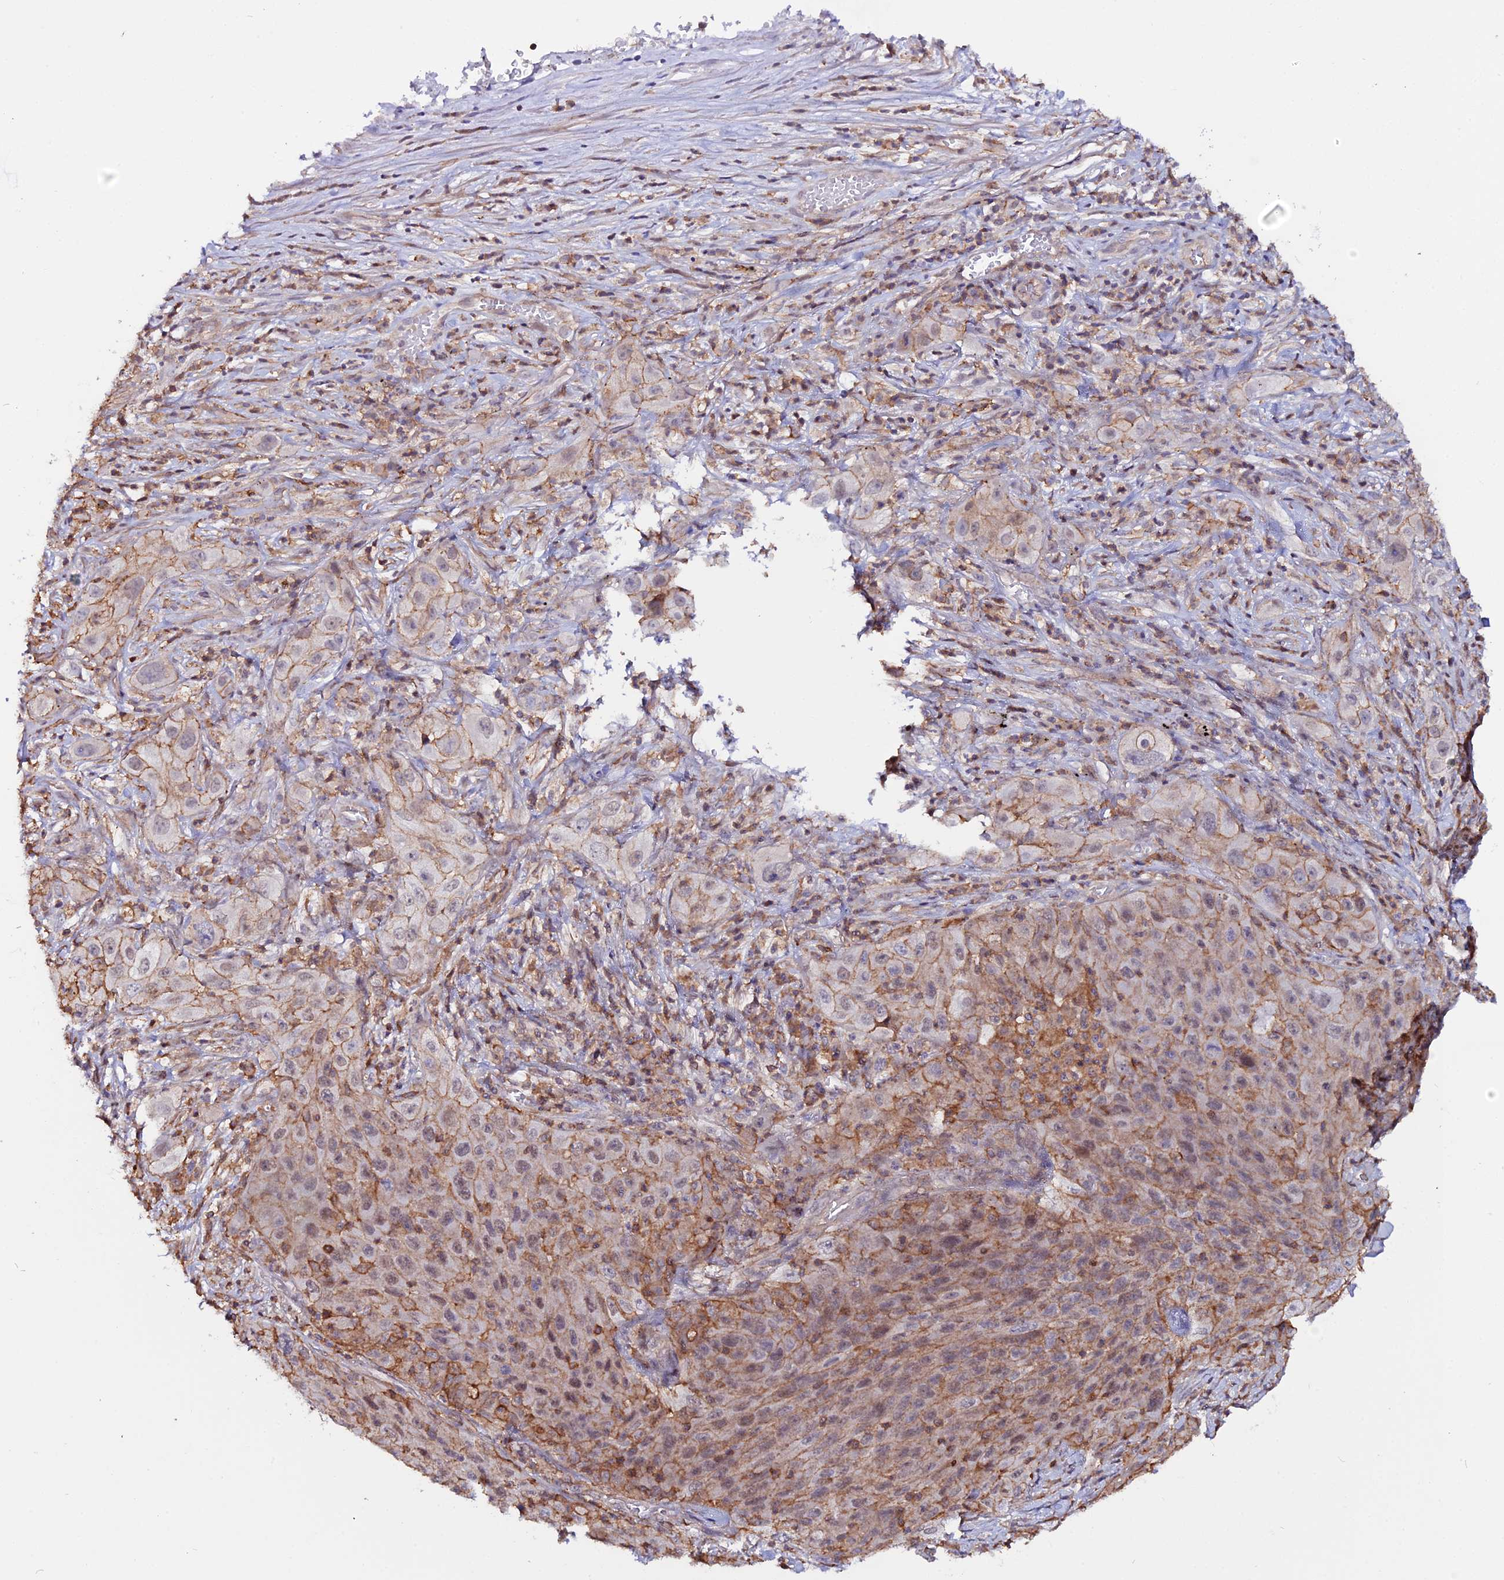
{"staining": {"intensity": "moderate", "quantity": "25%-75%", "location": "cytoplasmic/membranous"}, "tissue": "lung cancer", "cell_type": "Tumor cells", "image_type": "cancer", "snomed": [{"axis": "morphology", "description": "Squamous cell carcinoma, NOS"}, {"axis": "topography", "description": "Lung"}], "caption": "Squamous cell carcinoma (lung) stained for a protein demonstrates moderate cytoplasmic/membranous positivity in tumor cells.", "gene": "USP17L15", "patient": {"sex": "female", "age": 69}}